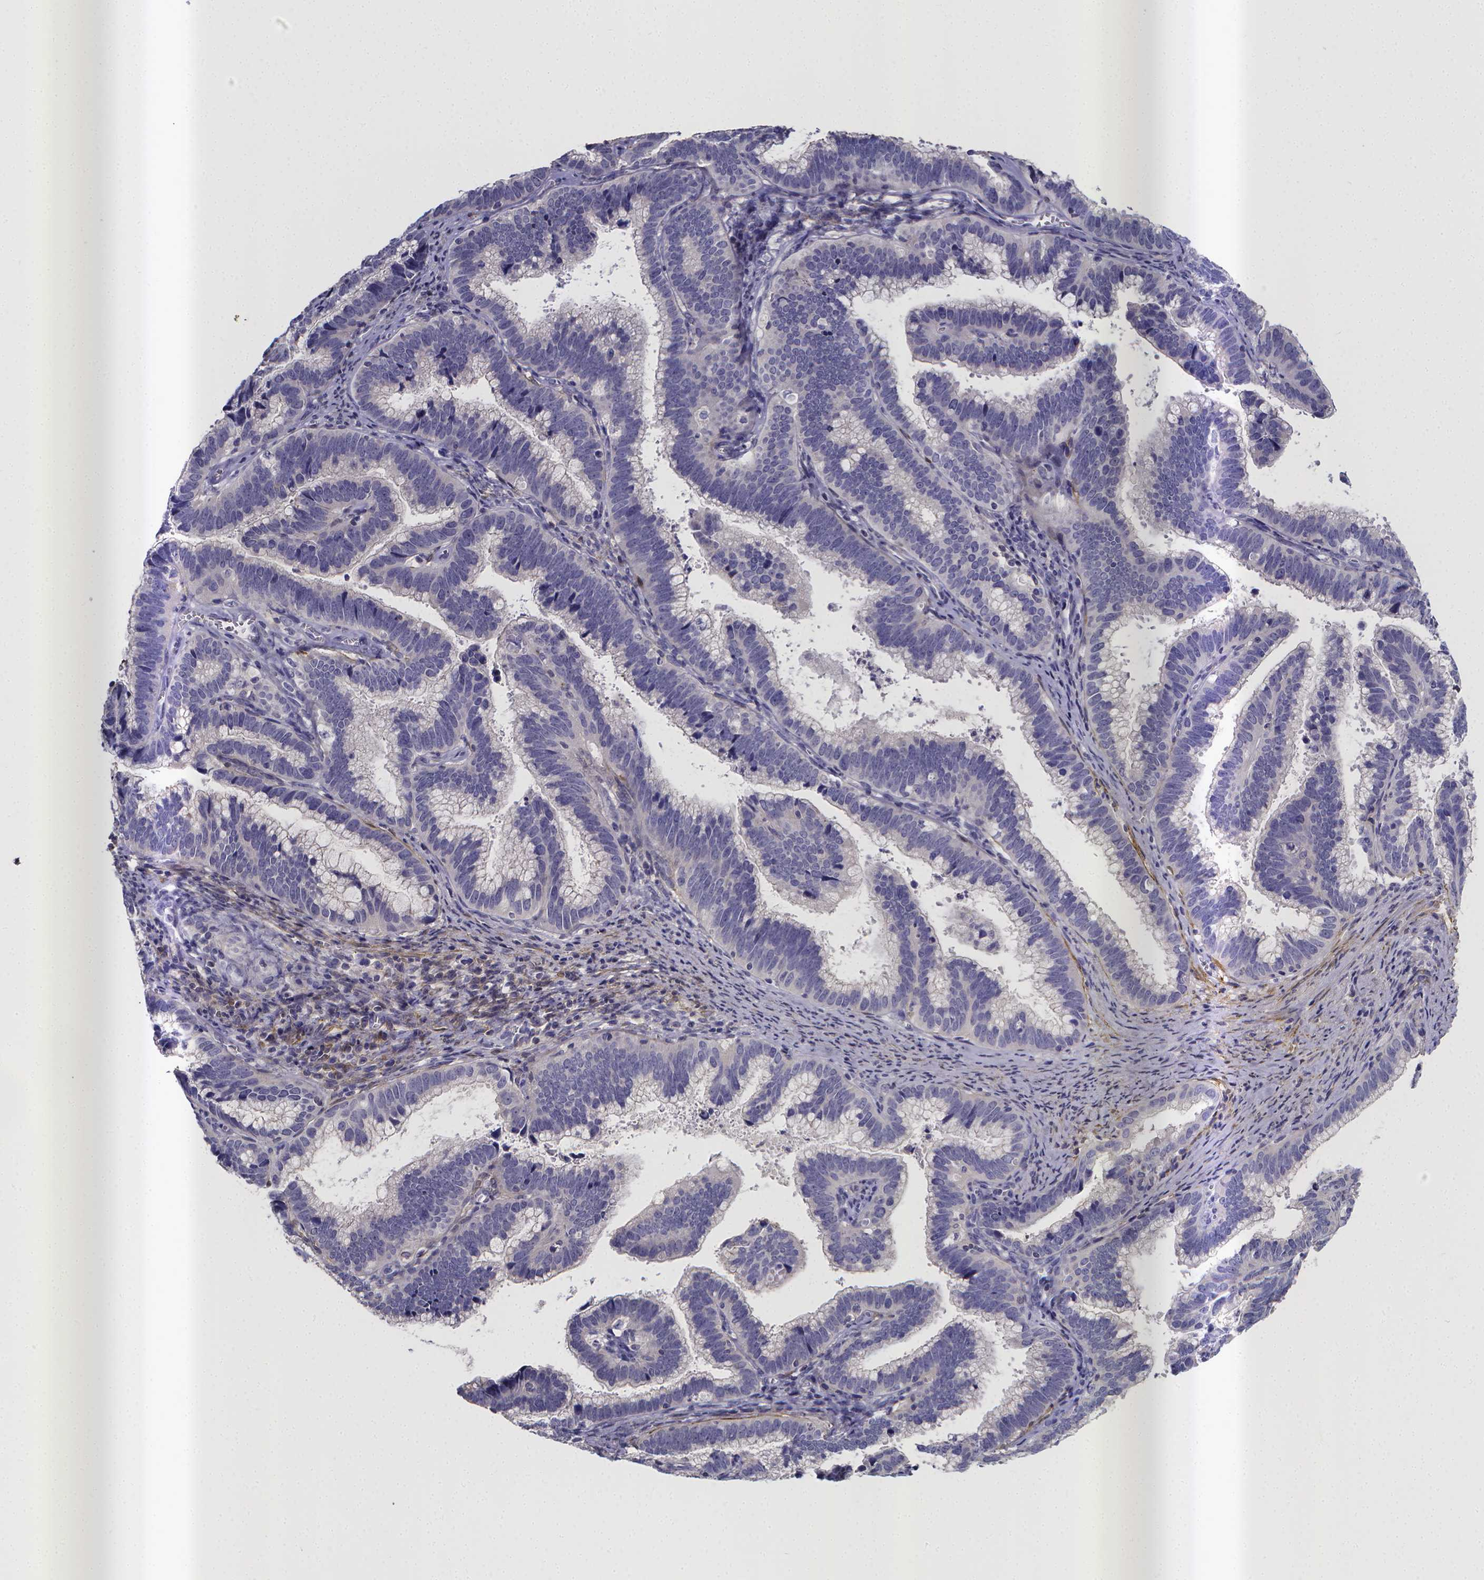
{"staining": {"intensity": "negative", "quantity": "none", "location": "none"}, "tissue": "cervical cancer", "cell_type": "Tumor cells", "image_type": "cancer", "snomed": [{"axis": "morphology", "description": "Adenocarcinoma, NOS"}, {"axis": "topography", "description": "Cervix"}], "caption": "Tumor cells are negative for brown protein staining in adenocarcinoma (cervical).", "gene": "RERG", "patient": {"sex": "female", "age": 61}}